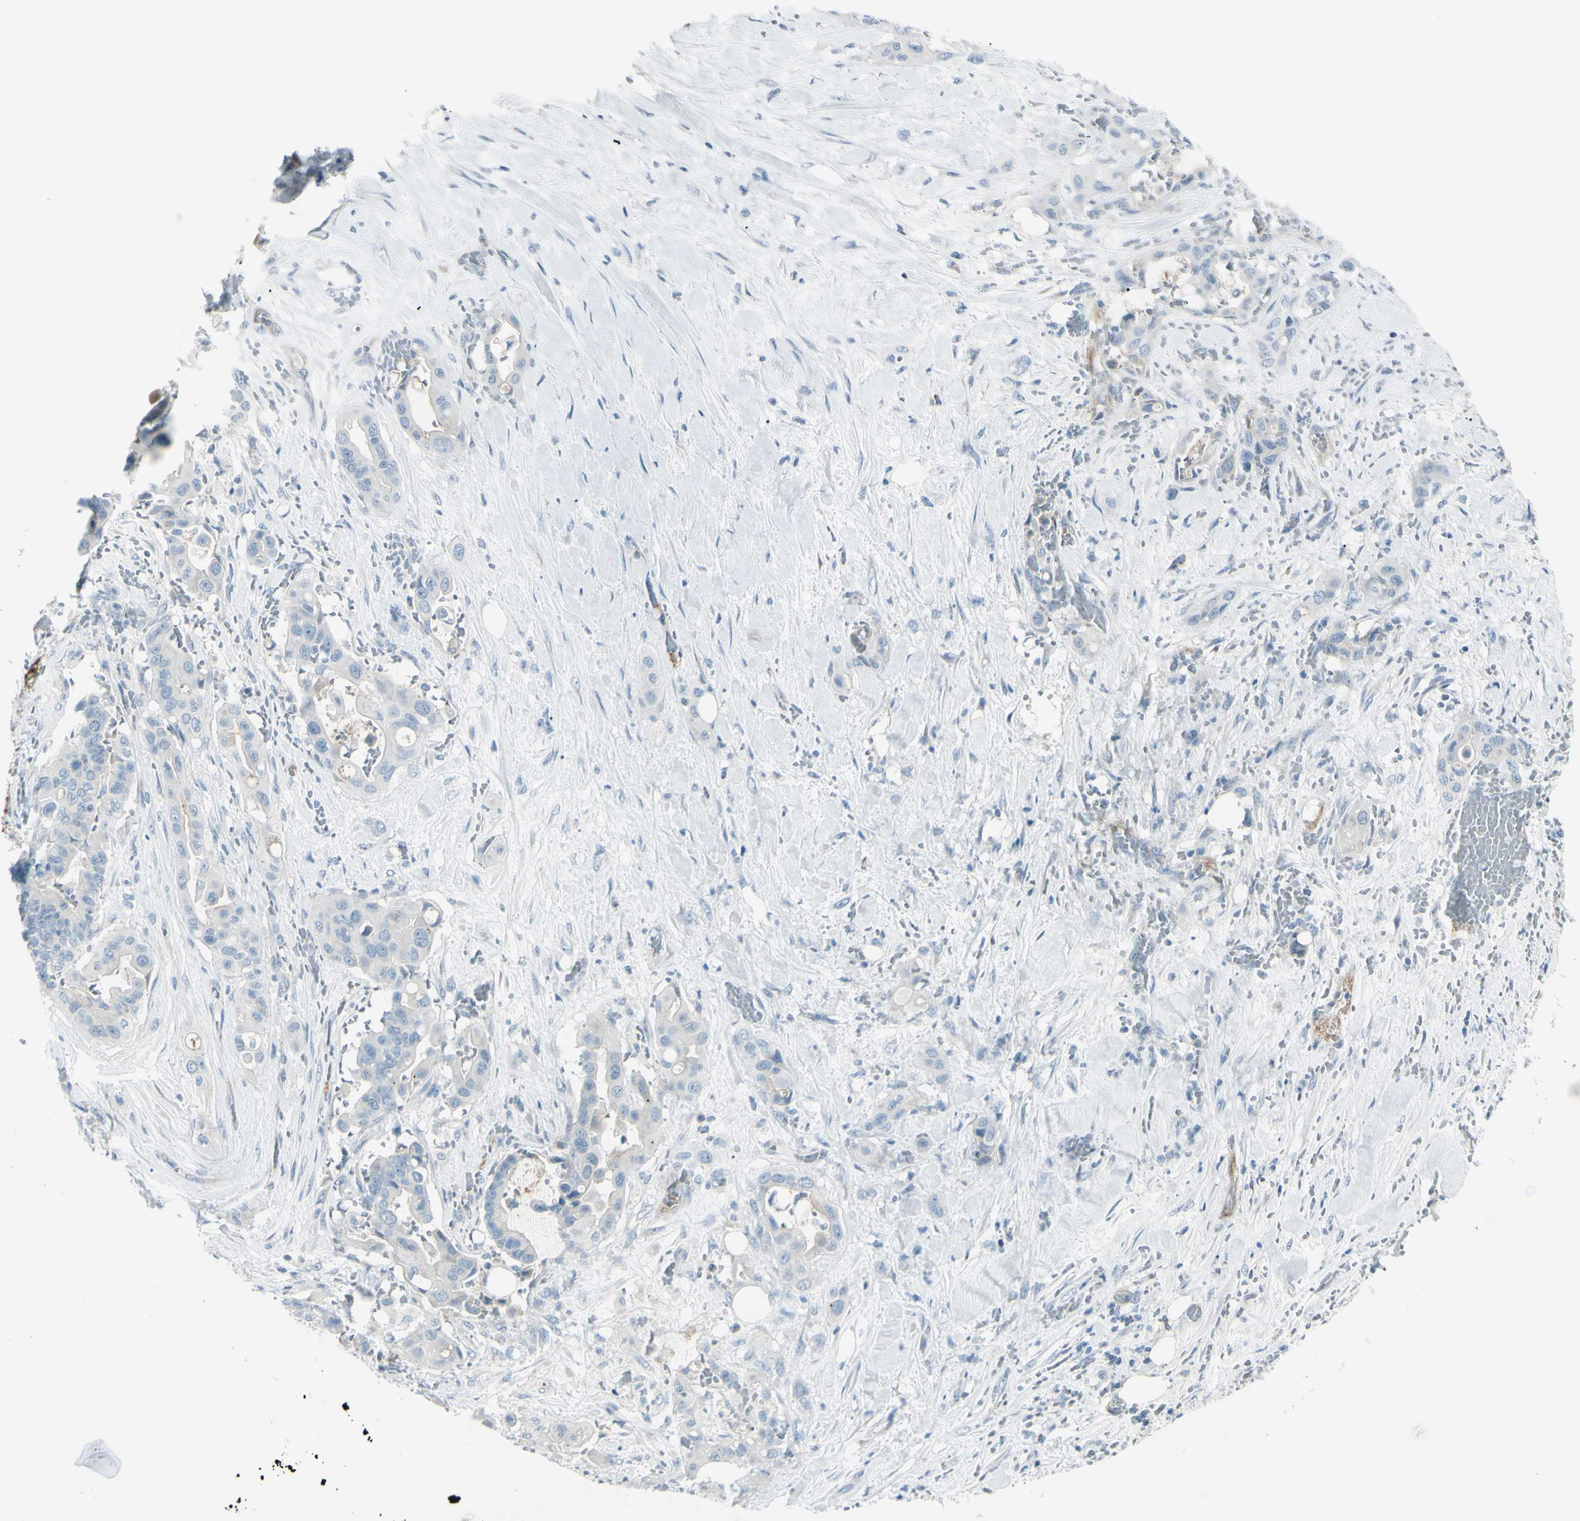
{"staining": {"intensity": "negative", "quantity": "none", "location": "none"}, "tissue": "liver cancer", "cell_type": "Tumor cells", "image_type": "cancer", "snomed": [{"axis": "morphology", "description": "Cholangiocarcinoma"}, {"axis": "topography", "description": "Liver"}], "caption": "Micrograph shows no protein expression in tumor cells of liver cancer tissue. The staining was performed using DAB (3,3'-diaminobenzidine) to visualize the protein expression in brown, while the nuclei were stained in blue with hematoxylin (Magnification: 20x).", "gene": "GPR34", "patient": {"sex": "female", "age": 61}}